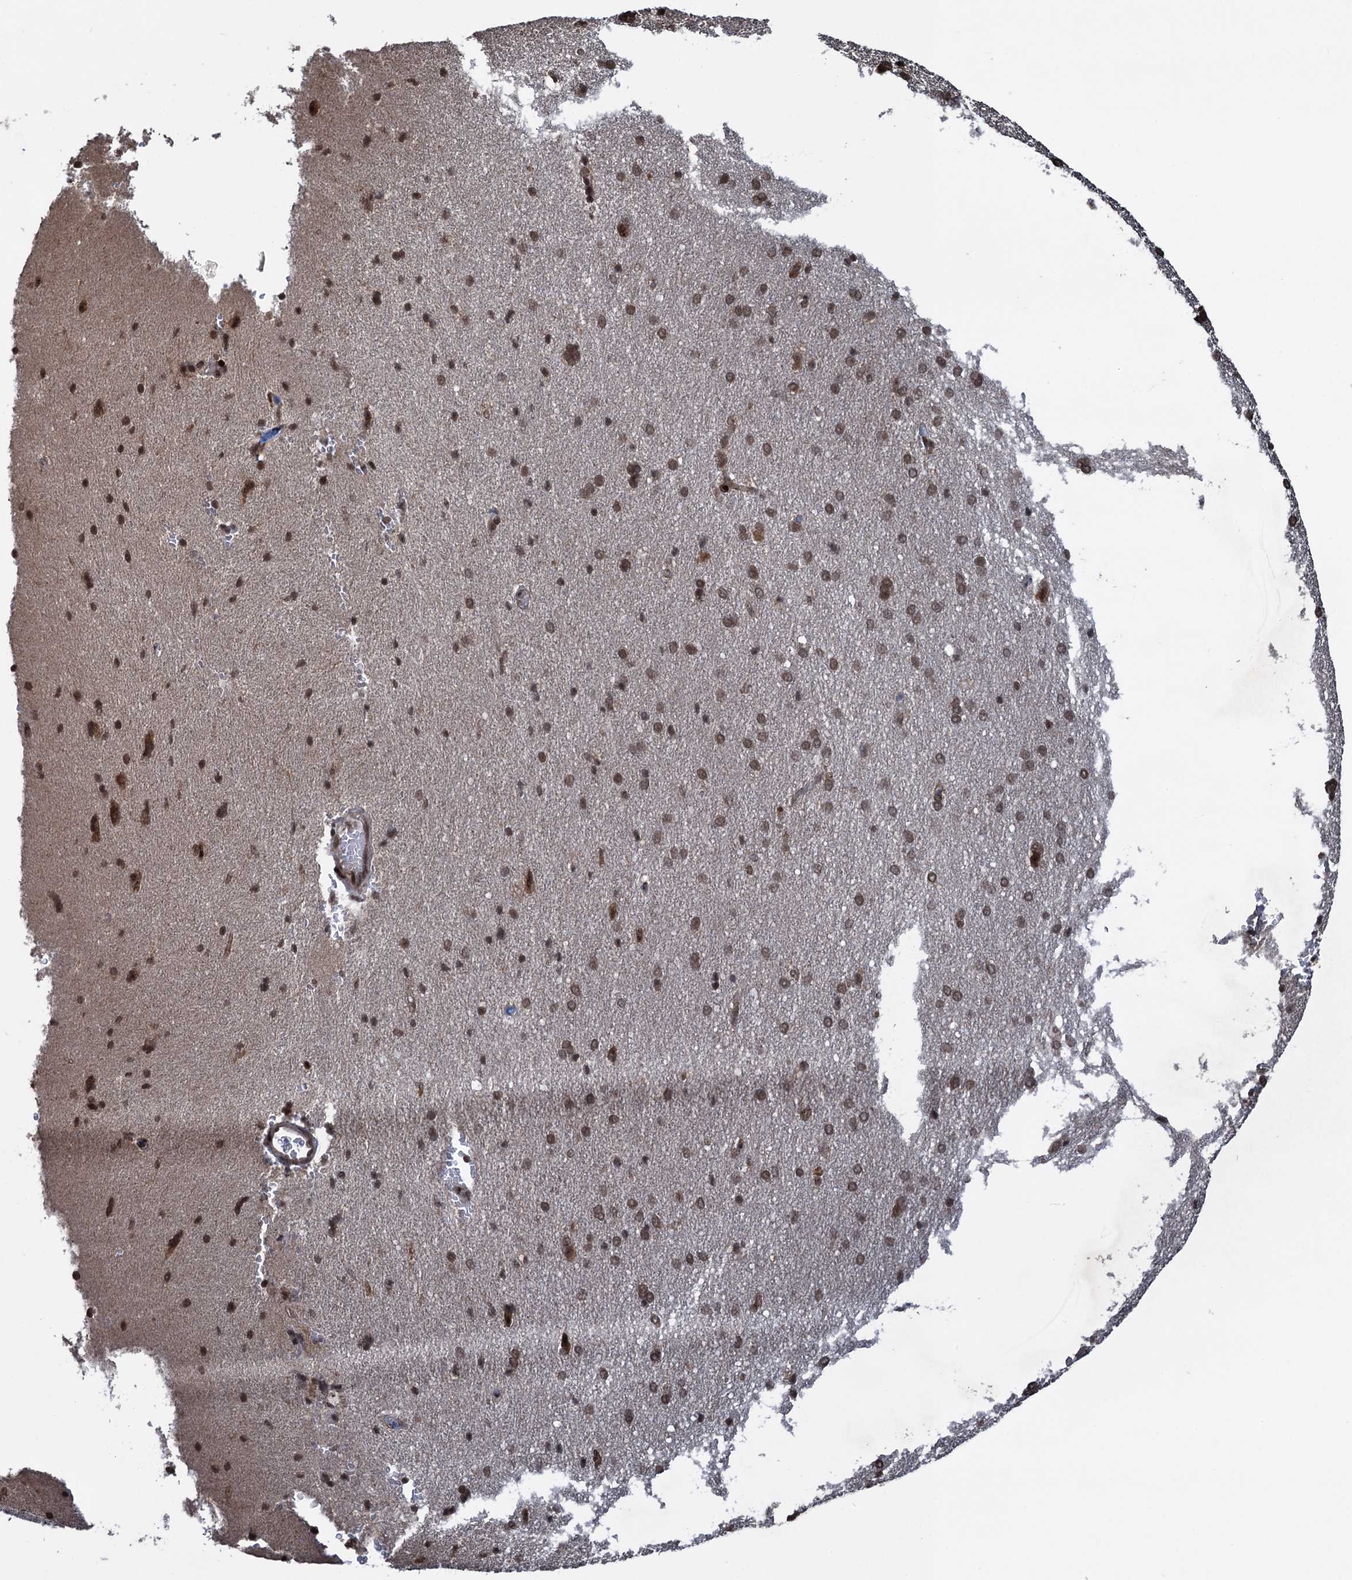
{"staining": {"intensity": "moderate", "quantity": ">75%", "location": "nuclear"}, "tissue": "cerebral cortex", "cell_type": "Endothelial cells", "image_type": "normal", "snomed": [{"axis": "morphology", "description": "Normal tissue, NOS"}, {"axis": "topography", "description": "Cerebral cortex"}], "caption": "A high-resolution histopathology image shows IHC staining of unremarkable cerebral cortex, which shows moderate nuclear expression in about >75% of endothelial cells.", "gene": "ZNF169", "patient": {"sex": "male", "age": 62}}